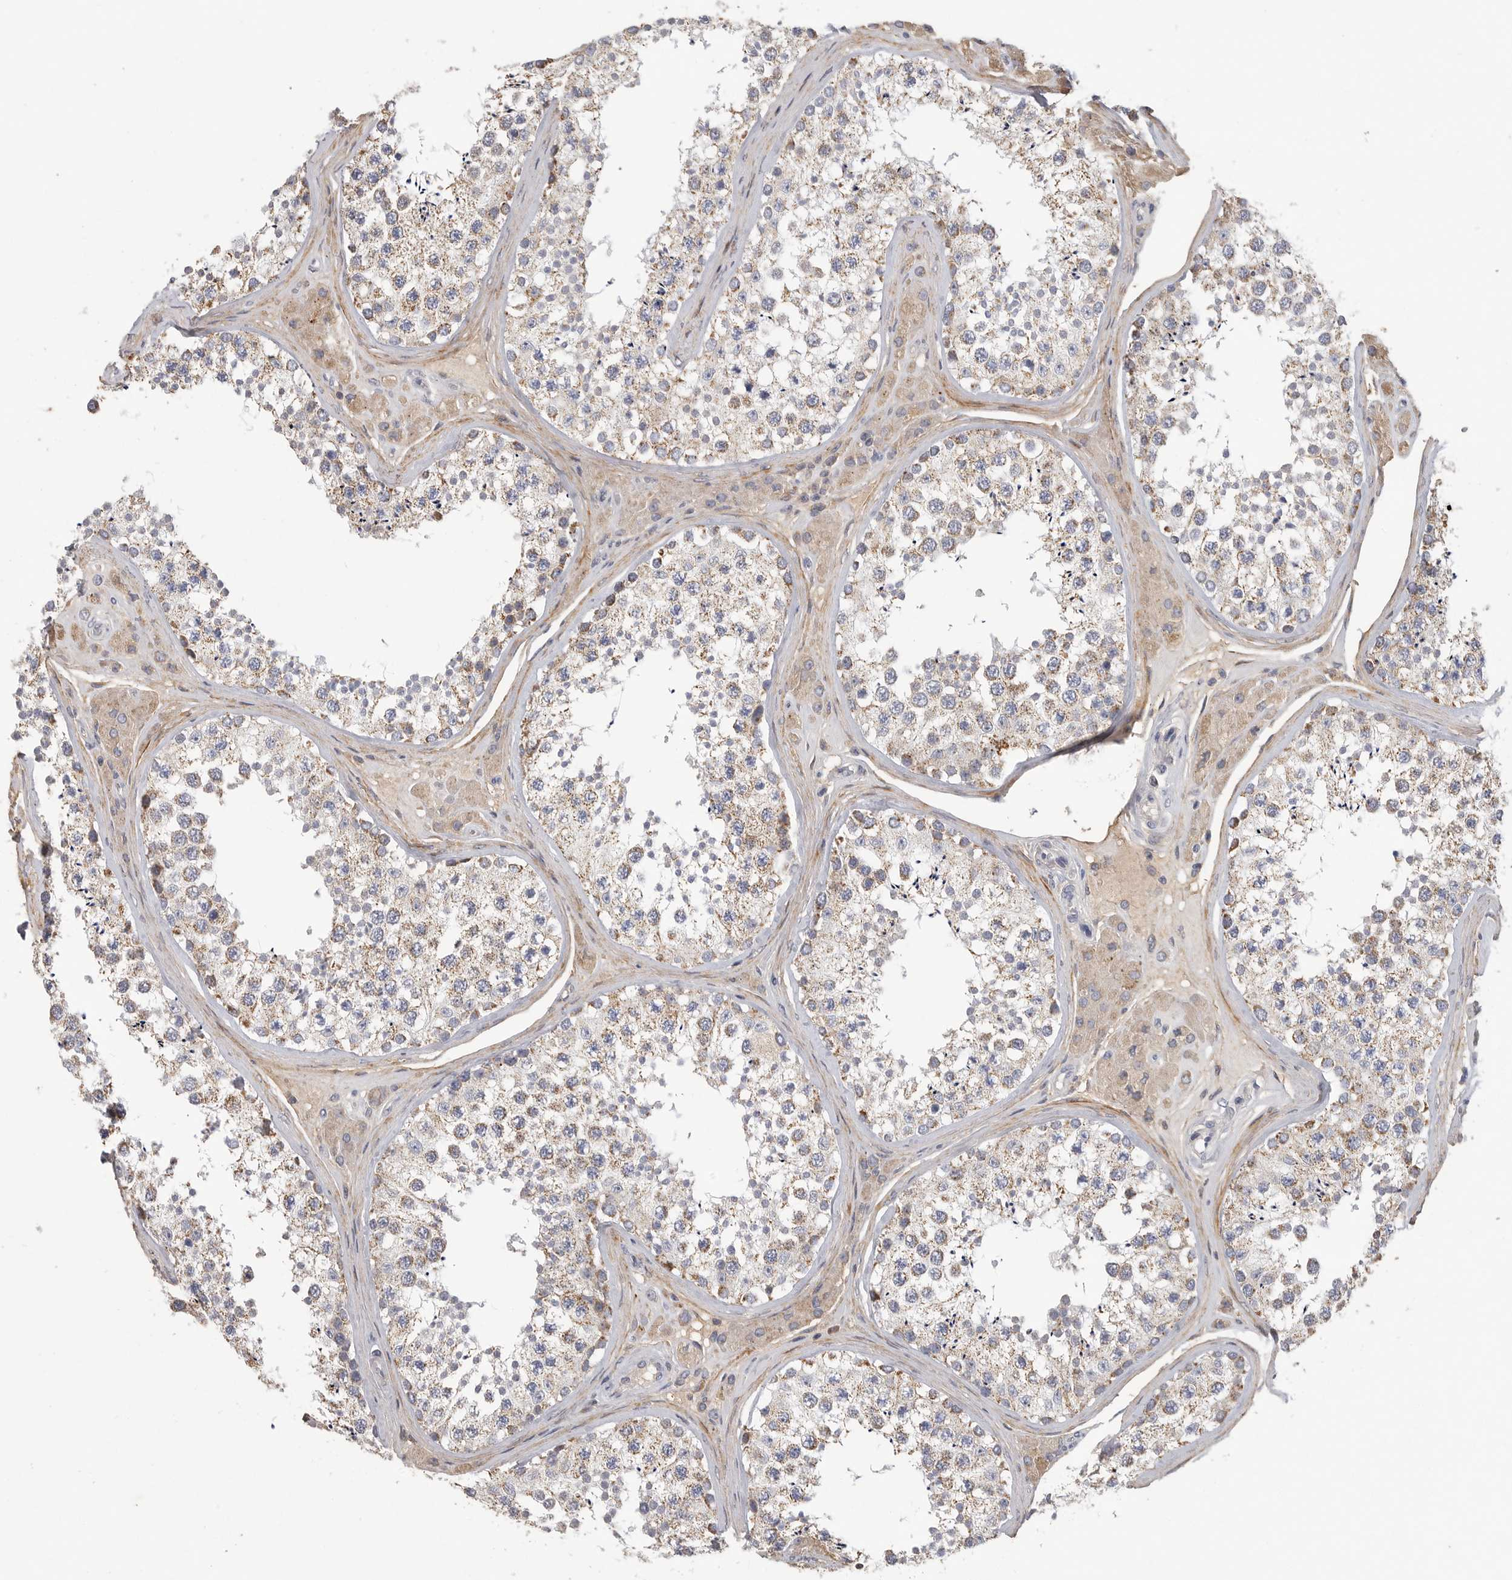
{"staining": {"intensity": "weak", "quantity": ">75%", "location": "cytoplasmic/membranous"}, "tissue": "testis", "cell_type": "Cells in seminiferous ducts", "image_type": "normal", "snomed": [{"axis": "morphology", "description": "Normal tissue, NOS"}, {"axis": "topography", "description": "Testis"}], "caption": "This image reveals unremarkable testis stained with immunohistochemistry to label a protein in brown. The cytoplasmic/membranous of cells in seminiferous ducts show weak positivity for the protein. Nuclei are counter-stained blue.", "gene": "SDC3", "patient": {"sex": "male", "age": 46}}